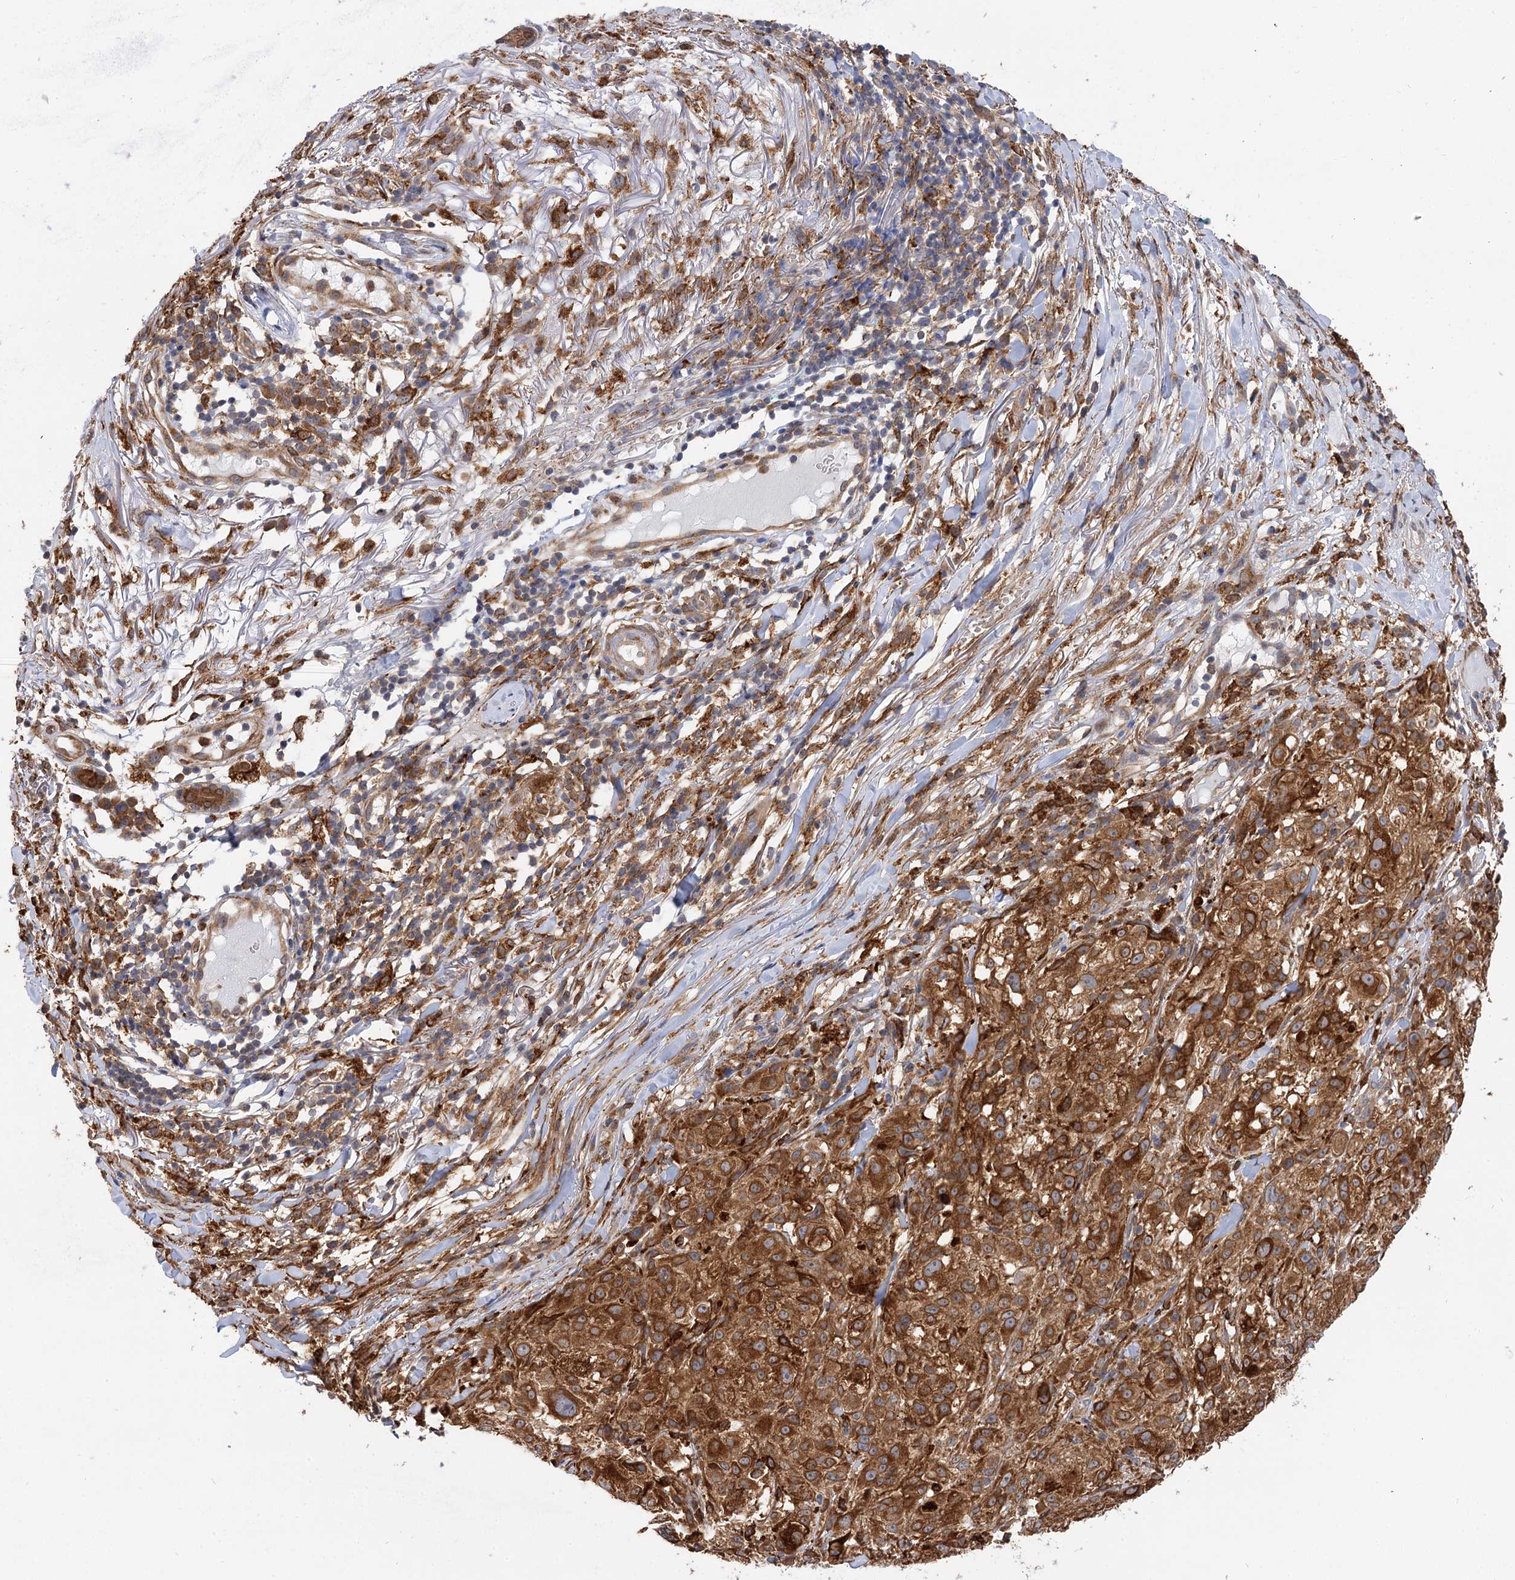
{"staining": {"intensity": "strong", "quantity": ">75%", "location": "cytoplasmic/membranous"}, "tissue": "melanoma", "cell_type": "Tumor cells", "image_type": "cancer", "snomed": [{"axis": "morphology", "description": "Necrosis, NOS"}, {"axis": "morphology", "description": "Malignant melanoma, NOS"}, {"axis": "topography", "description": "Skin"}], "caption": "A high amount of strong cytoplasmic/membranous staining is present in approximately >75% of tumor cells in malignant melanoma tissue. (DAB IHC, brown staining for protein, blue staining for nuclei).", "gene": "PPIP5K2", "patient": {"sex": "female", "age": 87}}